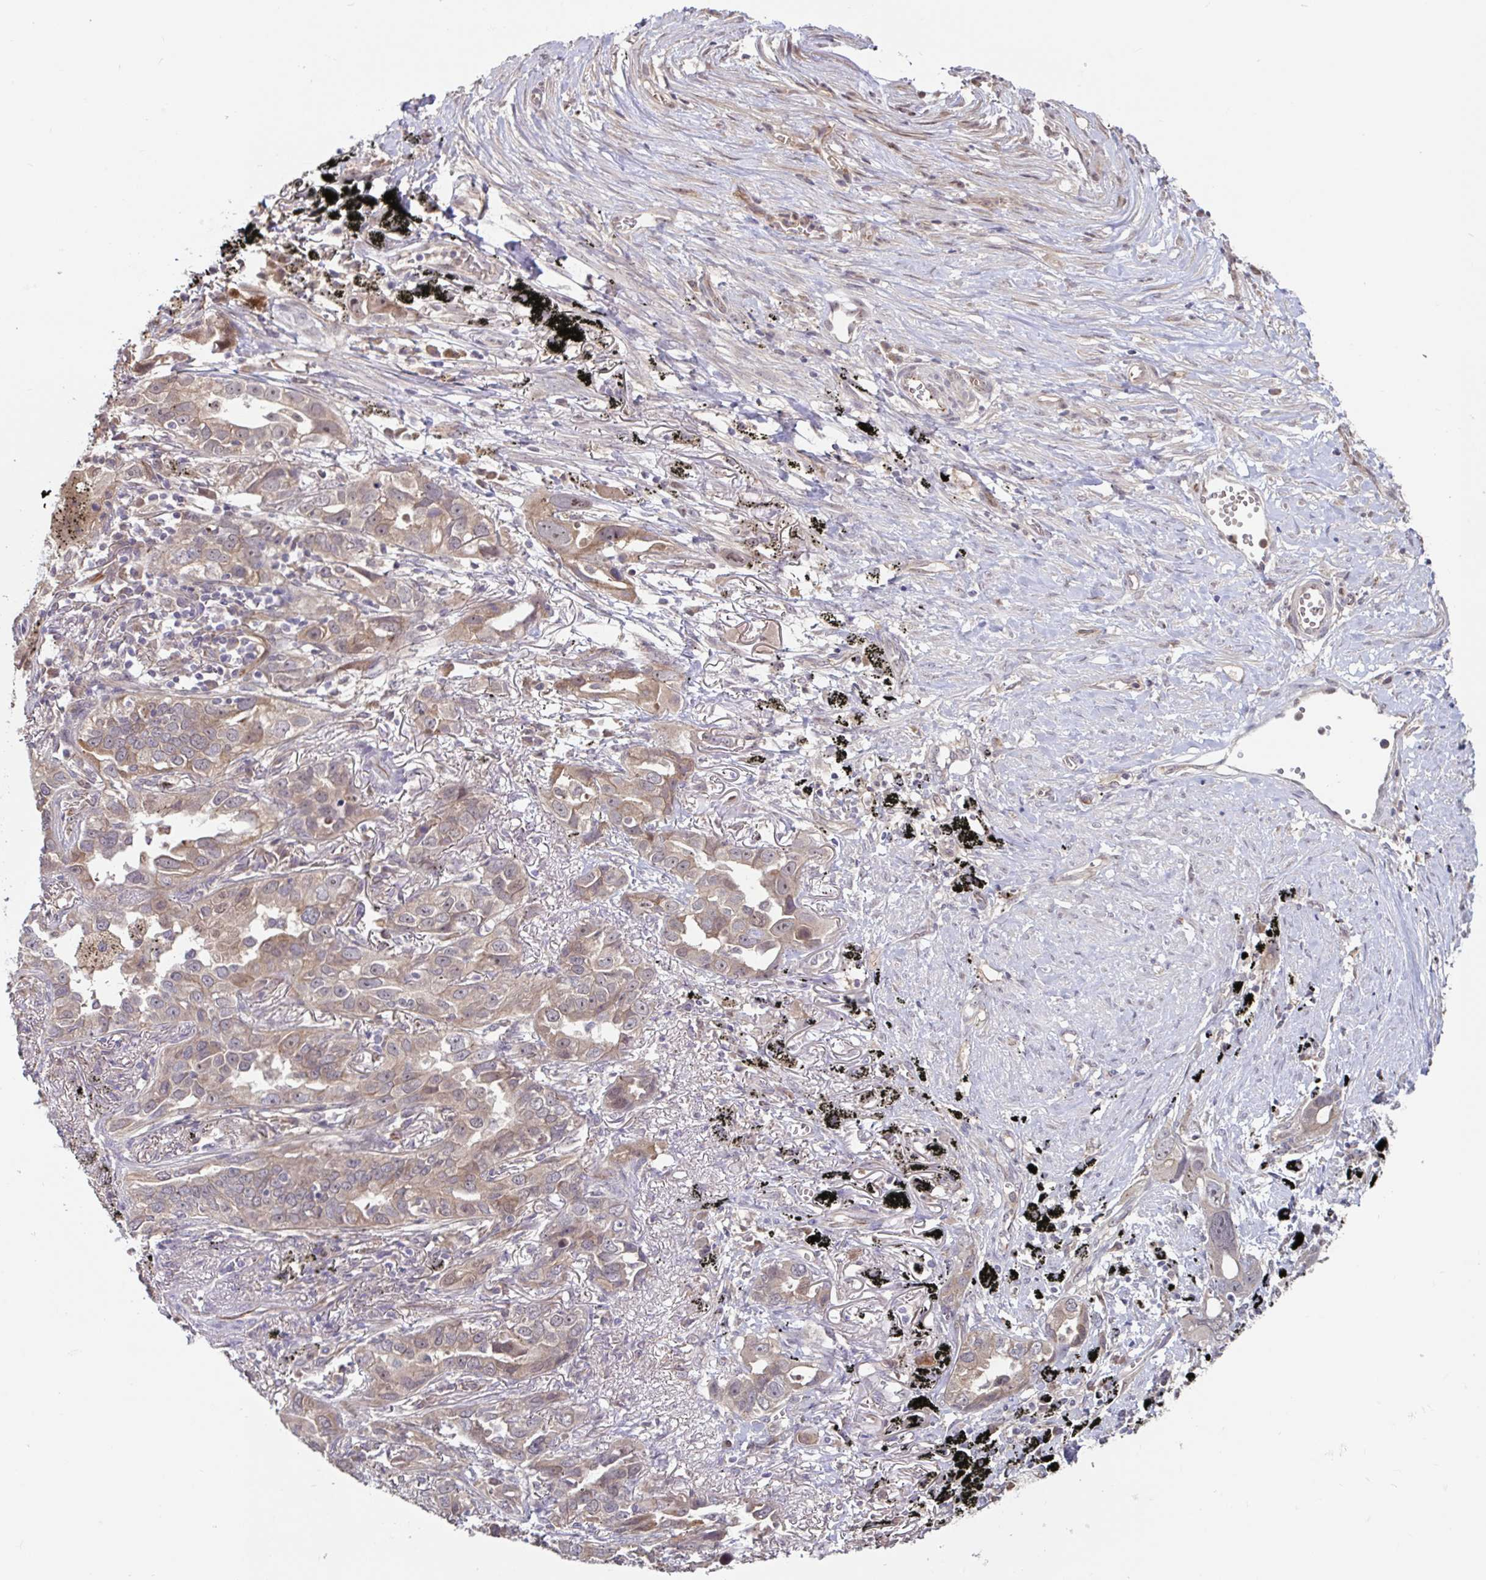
{"staining": {"intensity": "weak", "quantity": "25%-75%", "location": "cytoplasmic/membranous"}, "tissue": "lung cancer", "cell_type": "Tumor cells", "image_type": "cancer", "snomed": [{"axis": "morphology", "description": "Adenocarcinoma, NOS"}, {"axis": "topography", "description": "Lung"}], "caption": "This photomicrograph displays immunohistochemistry (IHC) staining of human lung adenocarcinoma, with low weak cytoplasmic/membranous expression in approximately 25%-75% of tumor cells.", "gene": "STYXL1", "patient": {"sex": "male", "age": 67}}